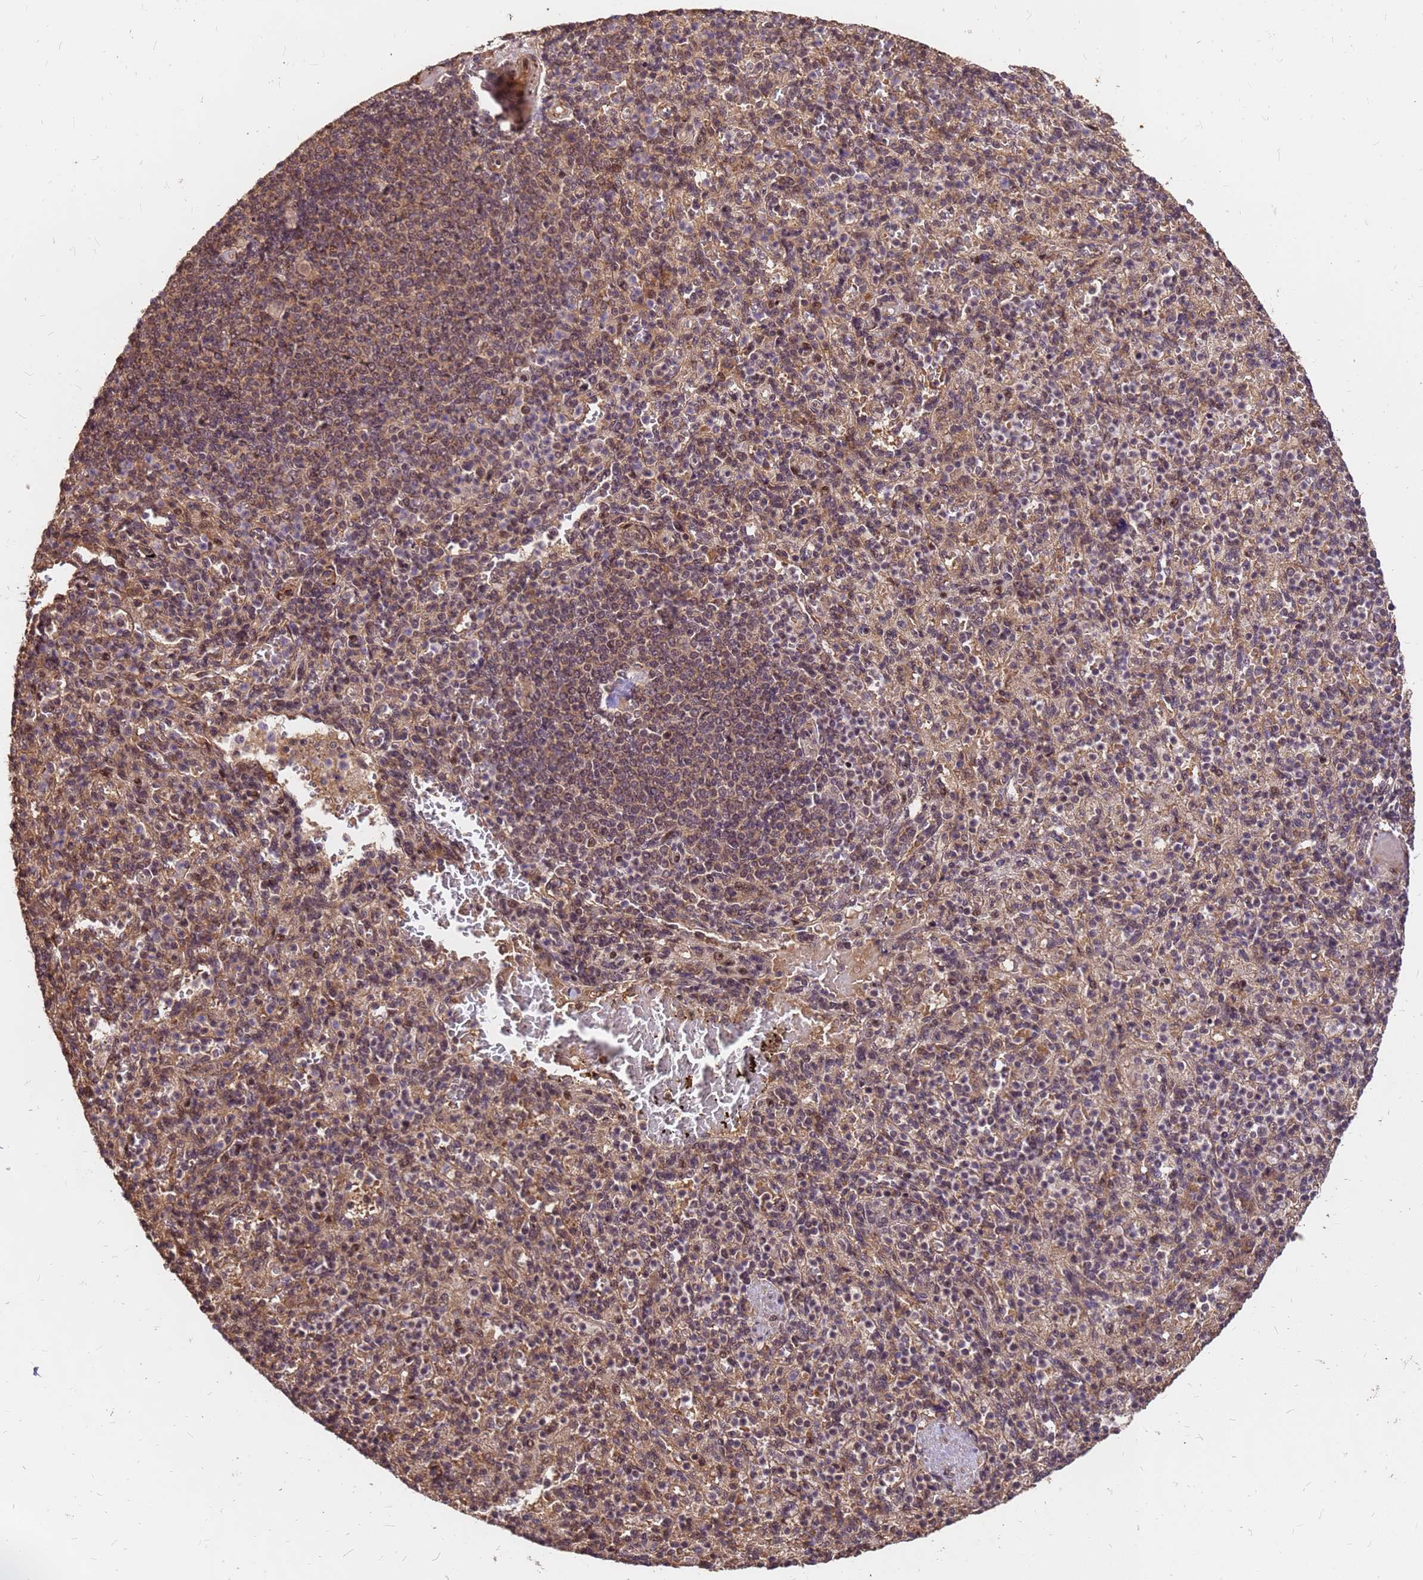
{"staining": {"intensity": "weak", "quantity": "25%-75%", "location": "cytoplasmic/membranous"}, "tissue": "spleen", "cell_type": "Cells in red pulp", "image_type": "normal", "snomed": [{"axis": "morphology", "description": "Normal tissue, NOS"}, {"axis": "topography", "description": "Spleen"}], "caption": "Immunohistochemistry (IHC) image of benign spleen: spleen stained using IHC reveals low levels of weak protein expression localized specifically in the cytoplasmic/membranous of cells in red pulp, appearing as a cytoplasmic/membranous brown color.", "gene": "GPATCH8", "patient": {"sex": "female", "age": 74}}